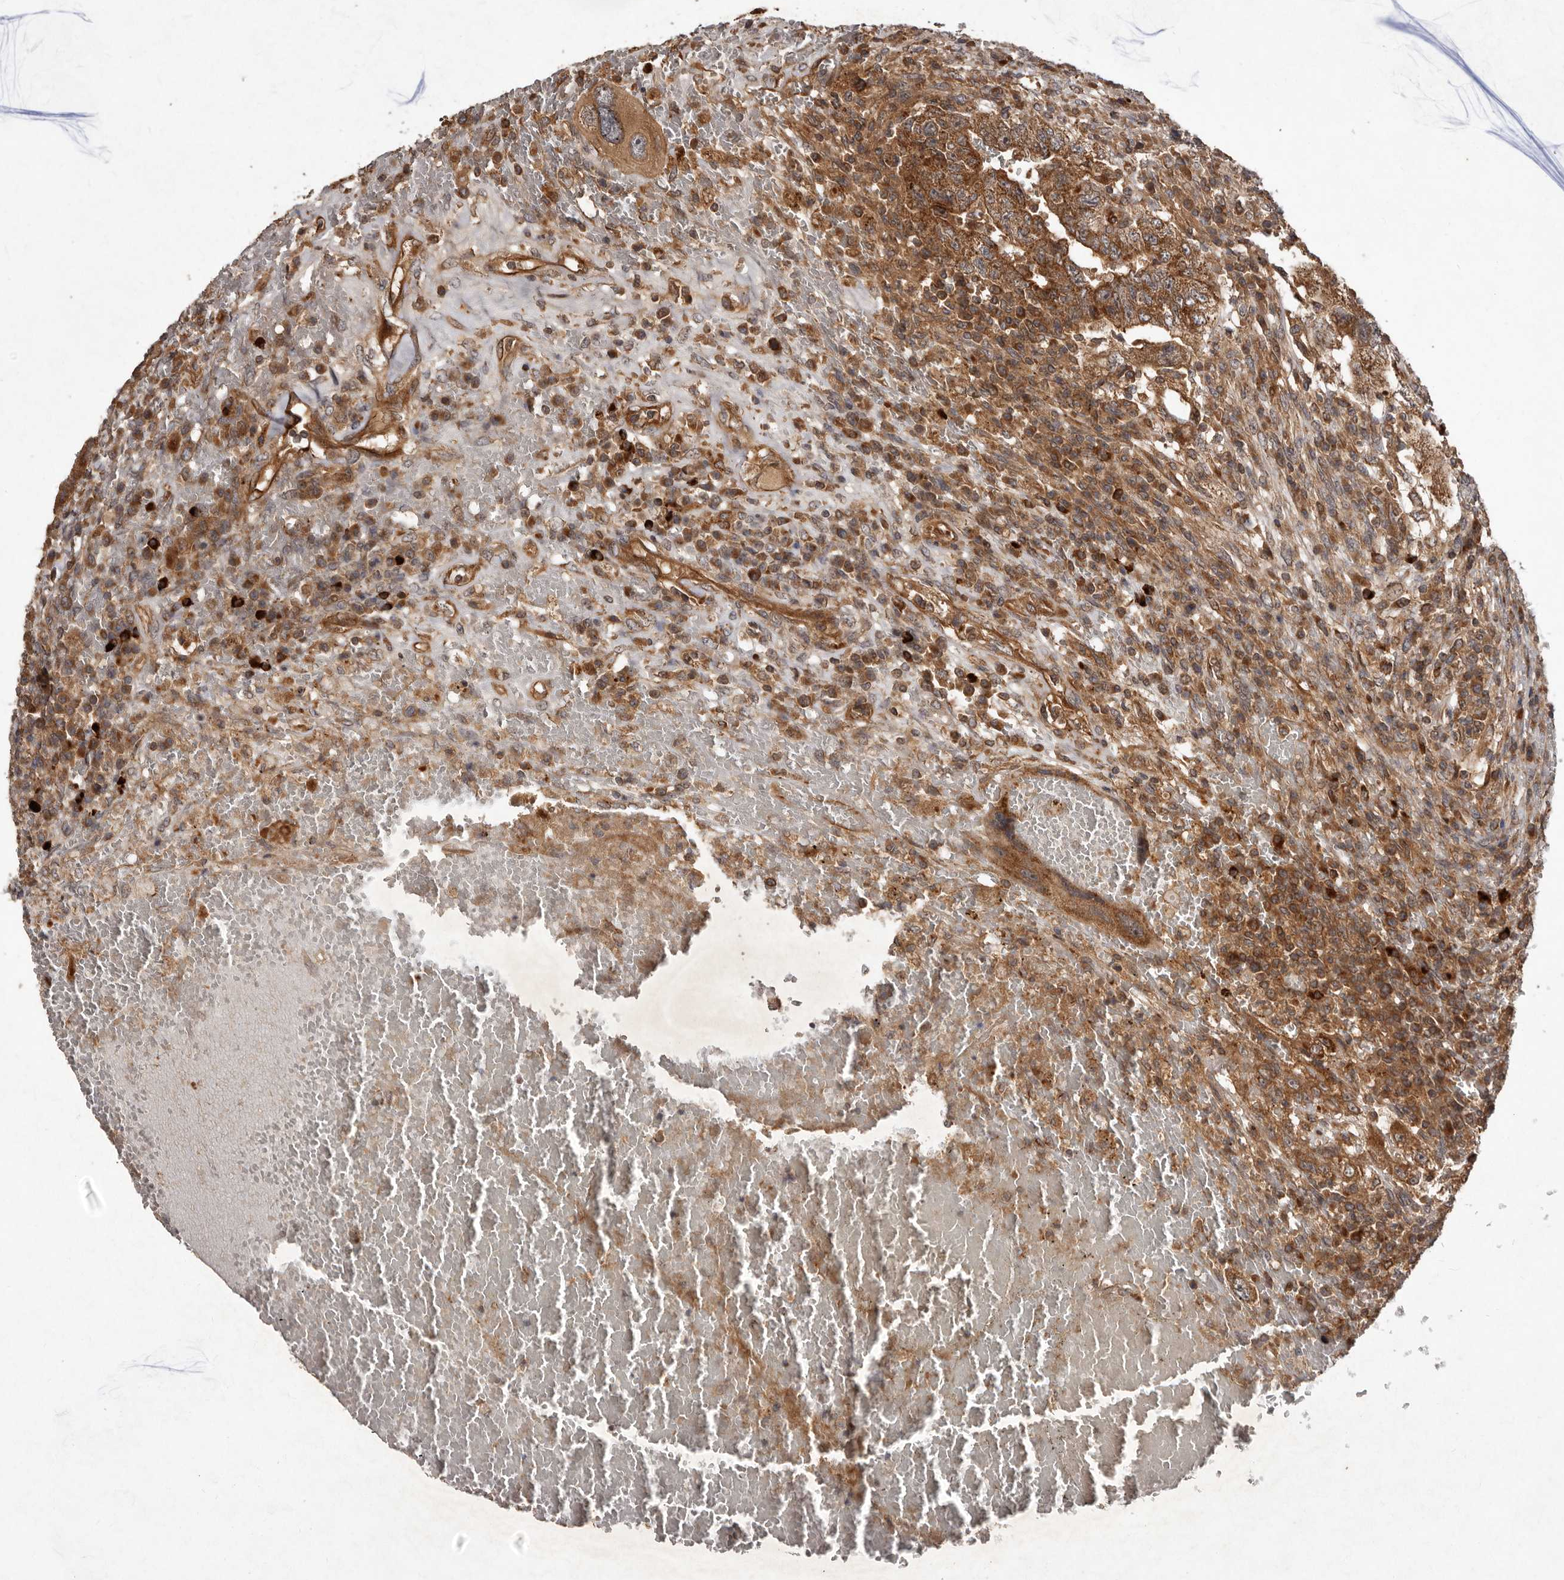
{"staining": {"intensity": "strong", "quantity": ">75%", "location": "cytoplasmic/membranous"}, "tissue": "testis cancer", "cell_type": "Tumor cells", "image_type": "cancer", "snomed": [{"axis": "morphology", "description": "Carcinoma, Embryonal, NOS"}, {"axis": "topography", "description": "Testis"}], "caption": "Protein staining displays strong cytoplasmic/membranous positivity in about >75% of tumor cells in testis cancer (embryonal carcinoma).", "gene": "STK36", "patient": {"sex": "male", "age": 26}}